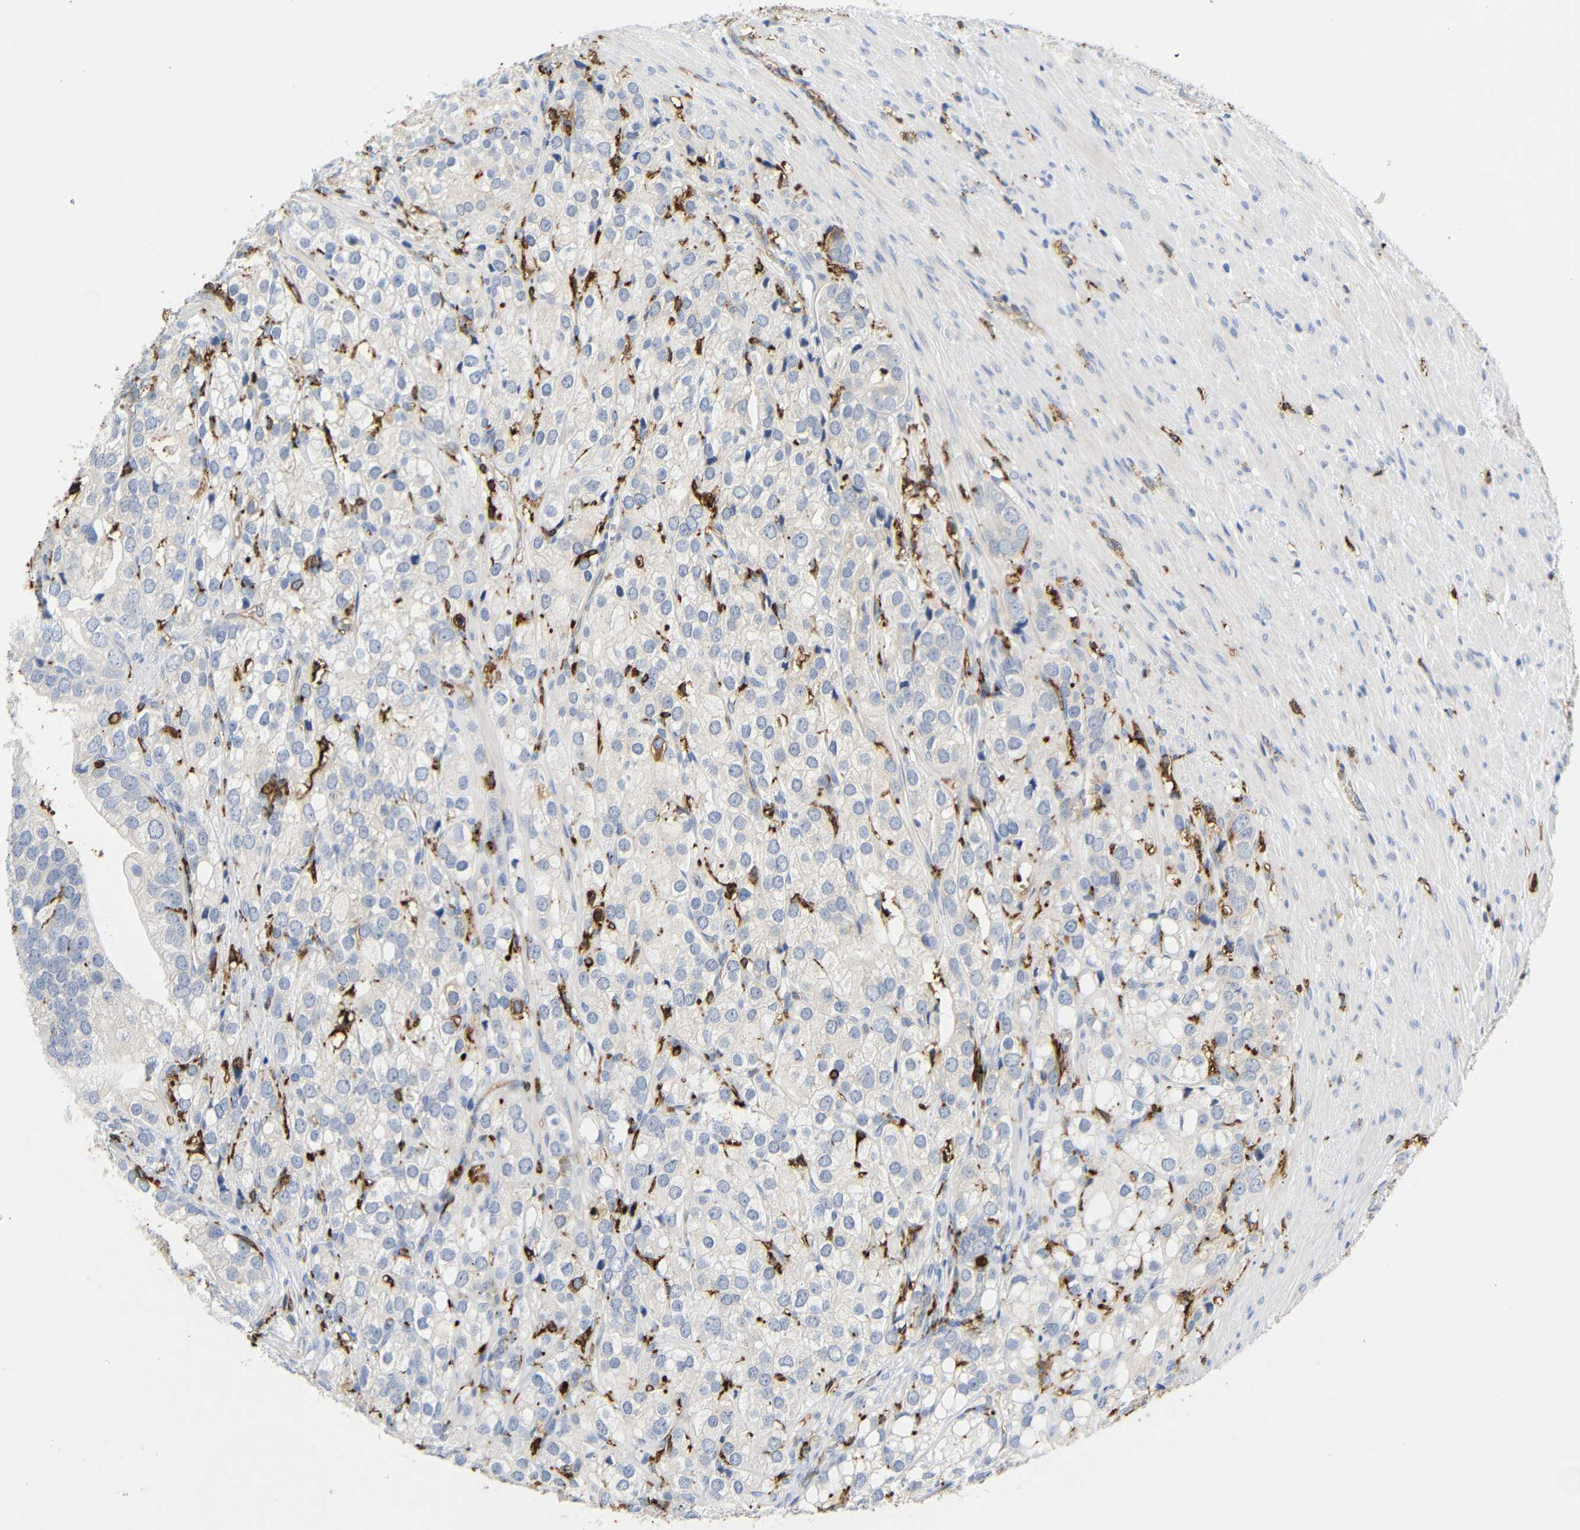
{"staining": {"intensity": "negative", "quantity": "none", "location": "none"}, "tissue": "prostate cancer", "cell_type": "Tumor cells", "image_type": "cancer", "snomed": [{"axis": "morphology", "description": "Adenocarcinoma, Low grade"}, {"axis": "topography", "description": "Prostate"}], "caption": "Immunohistochemistry (IHC) photomicrograph of neoplastic tissue: adenocarcinoma (low-grade) (prostate) stained with DAB (3,3'-diaminobenzidine) reveals no significant protein positivity in tumor cells.", "gene": "HLA-DQB1", "patient": {"sex": "male", "age": 69}}